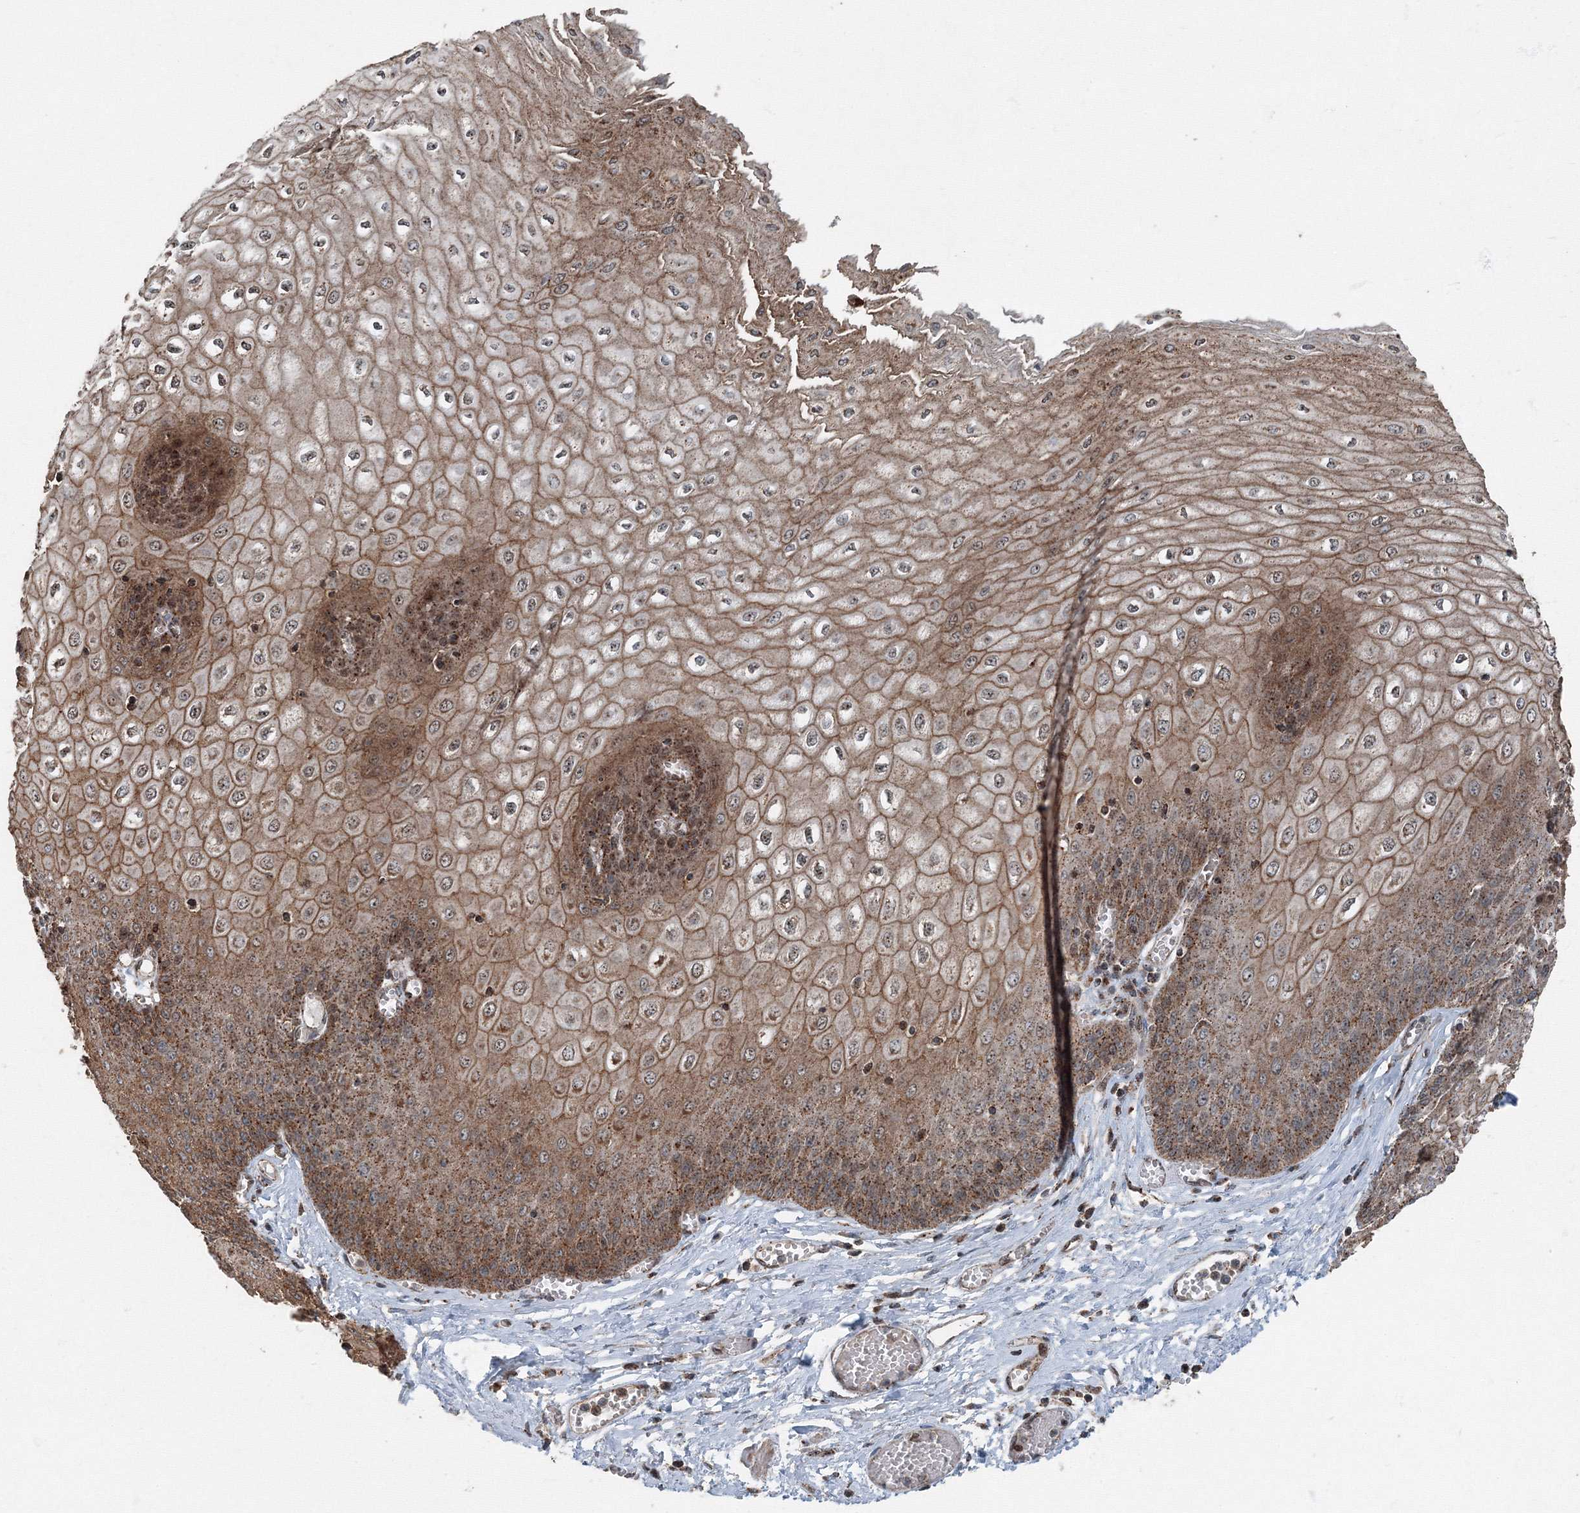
{"staining": {"intensity": "moderate", "quantity": ">75%", "location": "cytoplasmic/membranous,nuclear"}, "tissue": "esophagus", "cell_type": "Squamous epithelial cells", "image_type": "normal", "snomed": [{"axis": "morphology", "description": "Normal tissue, NOS"}, {"axis": "topography", "description": "Esophagus"}], "caption": "A high-resolution micrograph shows immunohistochemistry staining of unremarkable esophagus, which exhibits moderate cytoplasmic/membranous,nuclear staining in about >75% of squamous epithelial cells. The protein is shown in brown color, while the nuclei are stained blue.", "gene": "AASDH", "patient": {"sex": "male", "age": 60}}